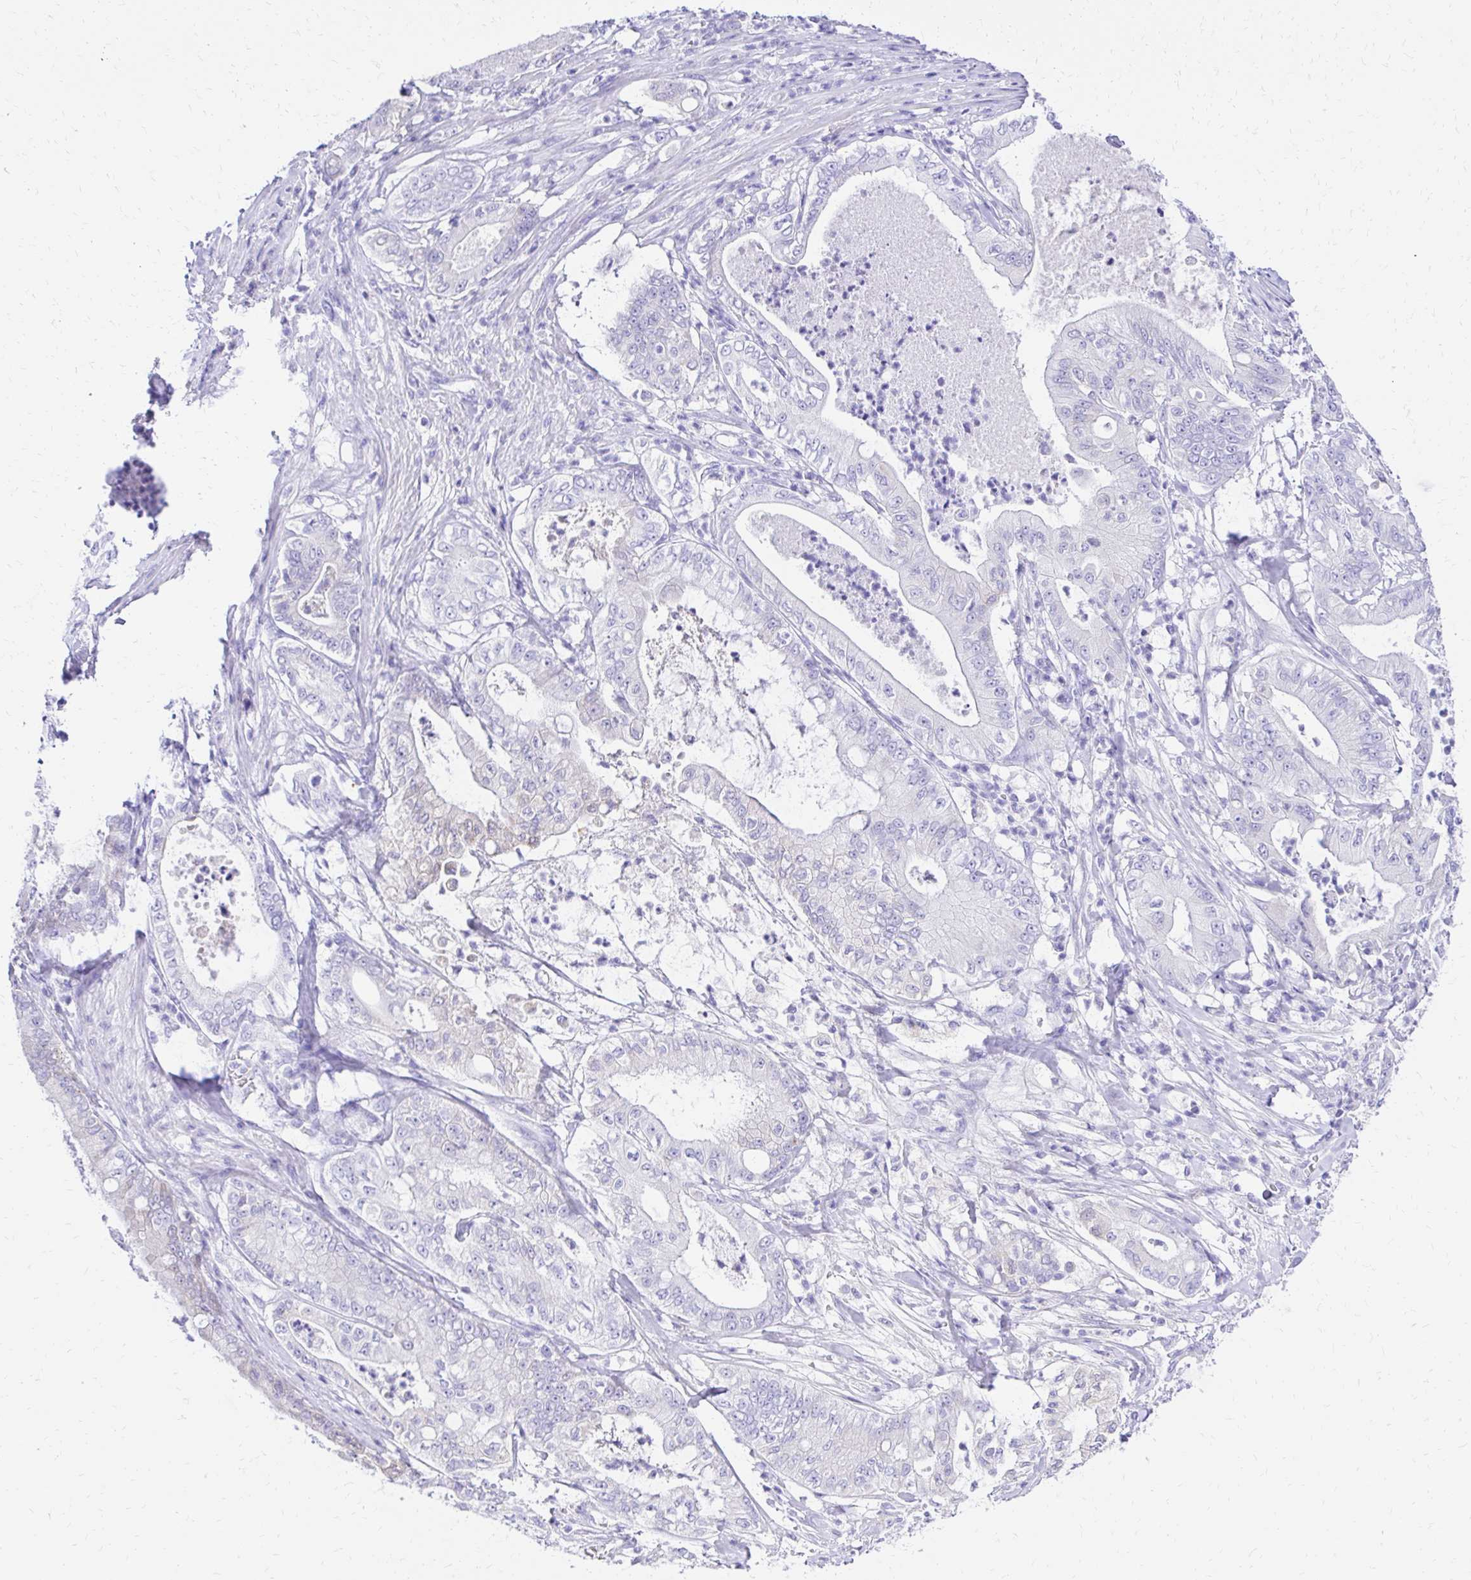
{"staining": {"intensity": "negative", "quantity": "none", "location": "none"}, "tissue": "pancreatic cancer", "cell_type": "Tumor cells", "image_type": "cancer", "snomed": [{"axis": "morphology", "description": "Adenocarcinoma, NOS"}, {"axis": "topography", "description": "Pancreas"}], "caption": "The image displays no significant expression in tumor cells of pancreatic adenocarcinoma.", "gene": "S100G", "patient": {"sex": "male", "age": 71}}